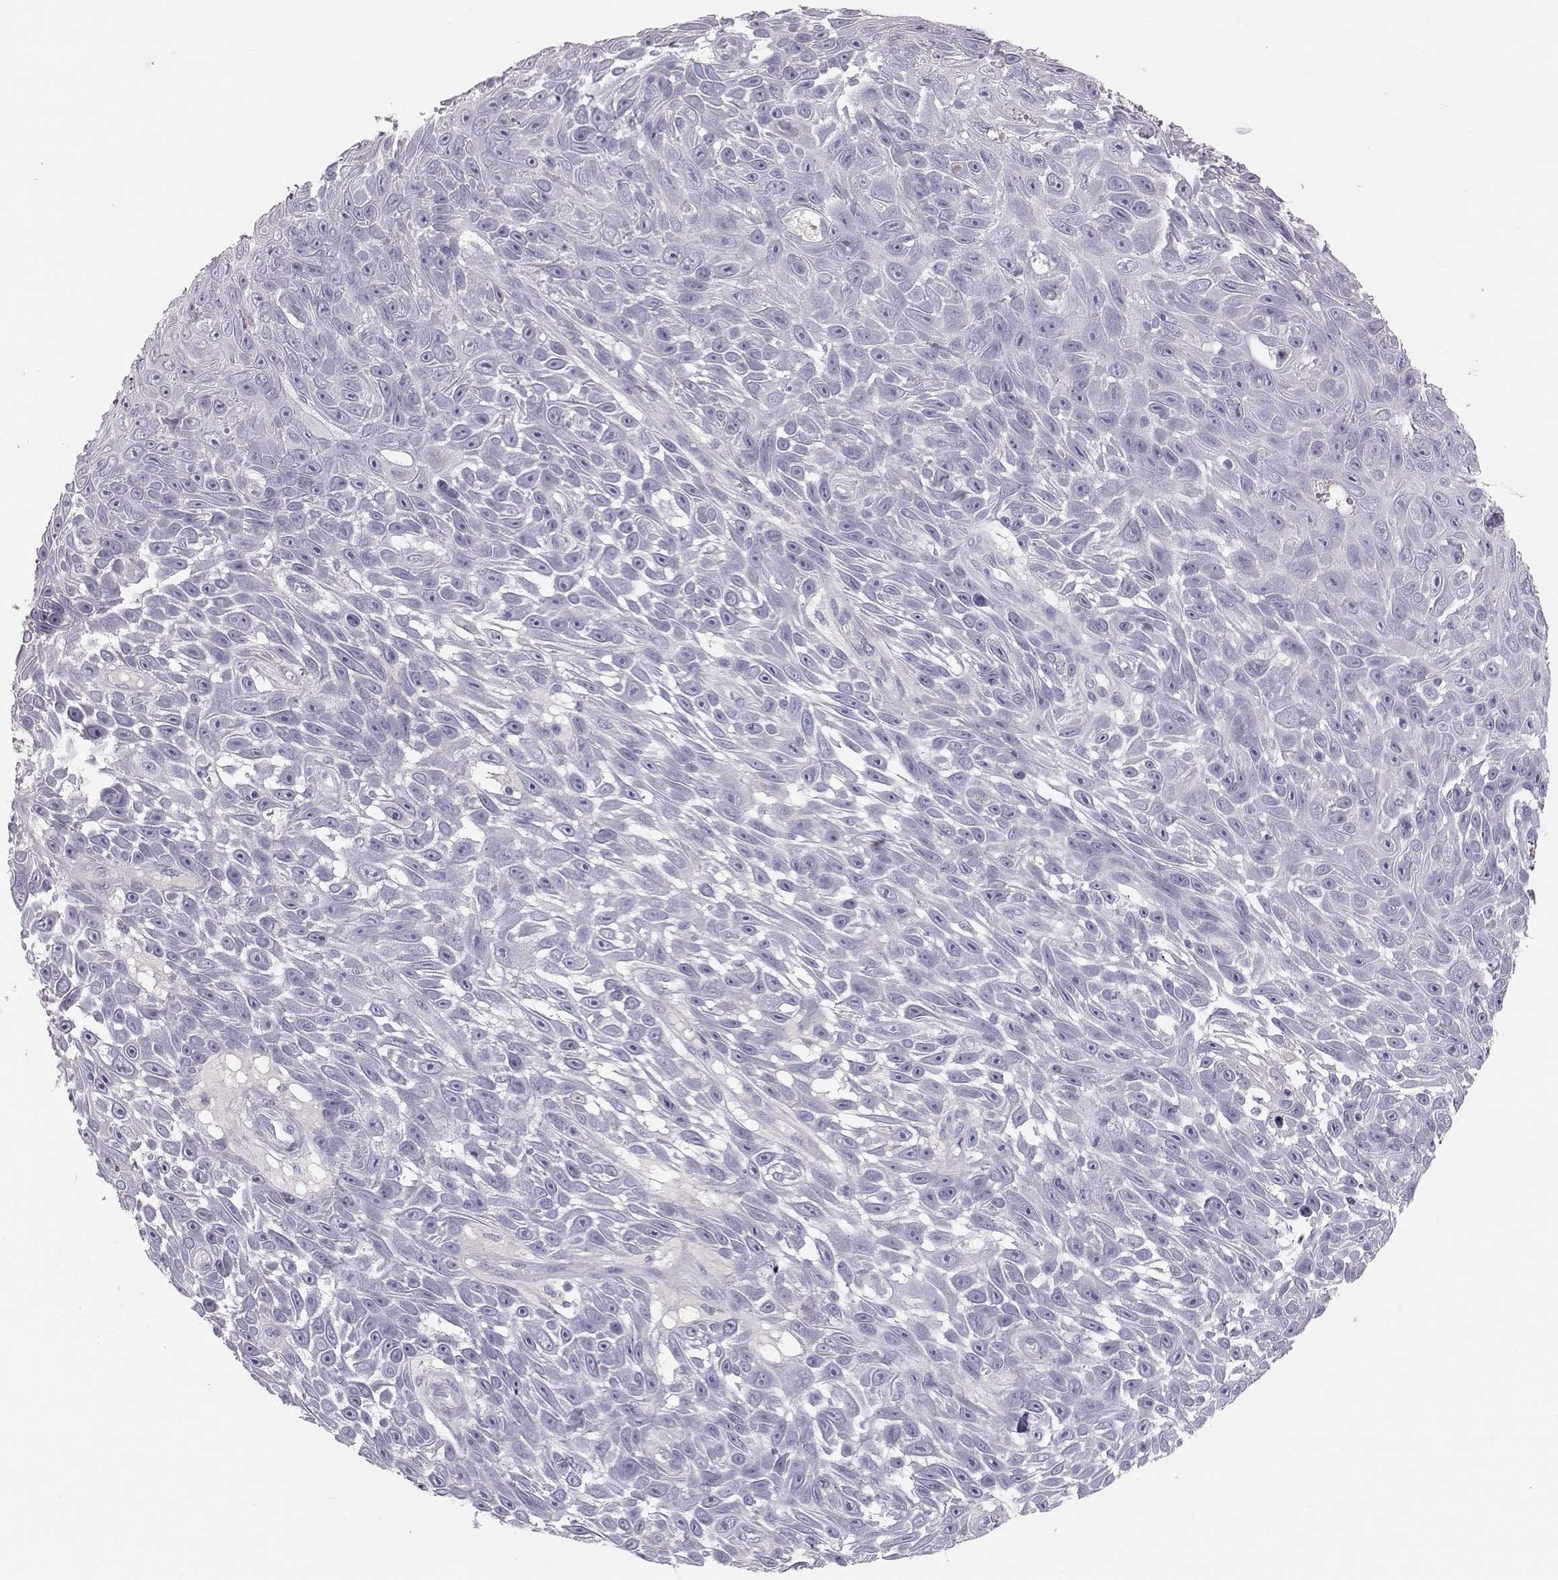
{"staining": {"intensity": "negative", "quantity": "none", "location": "none"}, "tissue": "skin cancer", "cell_type": "Tumor cells", "image_type": "cancer", "snomed": [{"axis": "morphology", "description": "Squamous cell carcinoma, NOS"}, {"axis": "topography", "description": "Skin"}], "caption": "Human skin squamous cell carcinoma stained for a protein using IHC displays no positivity in tumor cells.", "gene": "KRTAP16-1", "patient": {"sex": "male", "age": 82}}